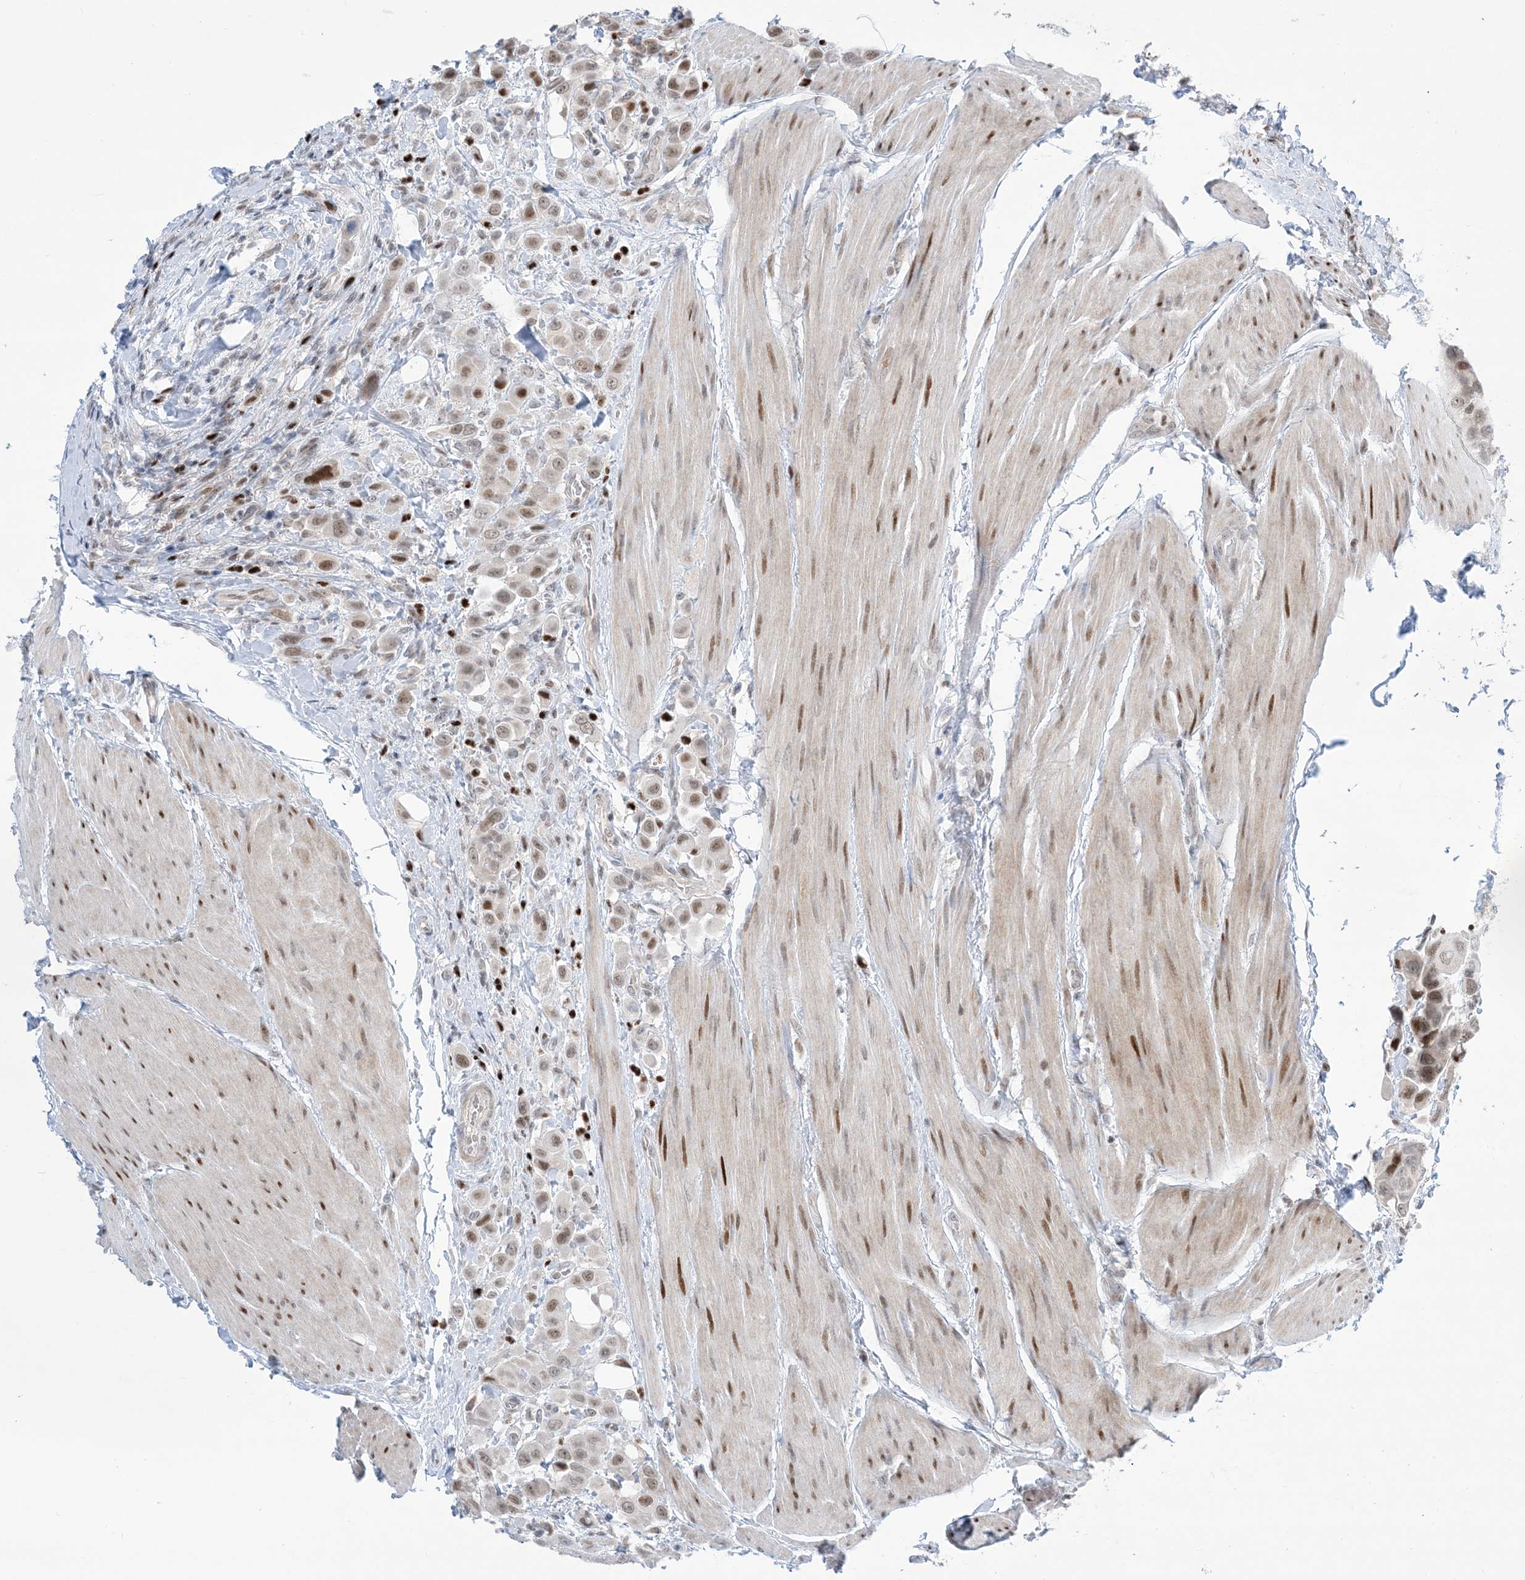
{"staining": {"intensity": "moderate", "quantity": ">75%", "location": "nuclear"}, "tissue": "urothelial cancer", "cell_type": "Tumor cells", "image_type": "cancer", "snomed": [{"axis": "morphology", "description": "Urothelial carcinoma, High grade"}, {"axis": "topography", "description": "Urinary bladder"}], "caption": "Immunohistochemical staining of human high-grade urothelial carcinoma displays medium levels of moderate nuclear protein expression in about >75% of tumor cells. (brown staining indicates protein expression, while blue staining denotes nuclei).", "gene": "TFPT", "patient": {"sex": "male", "age": 50}}